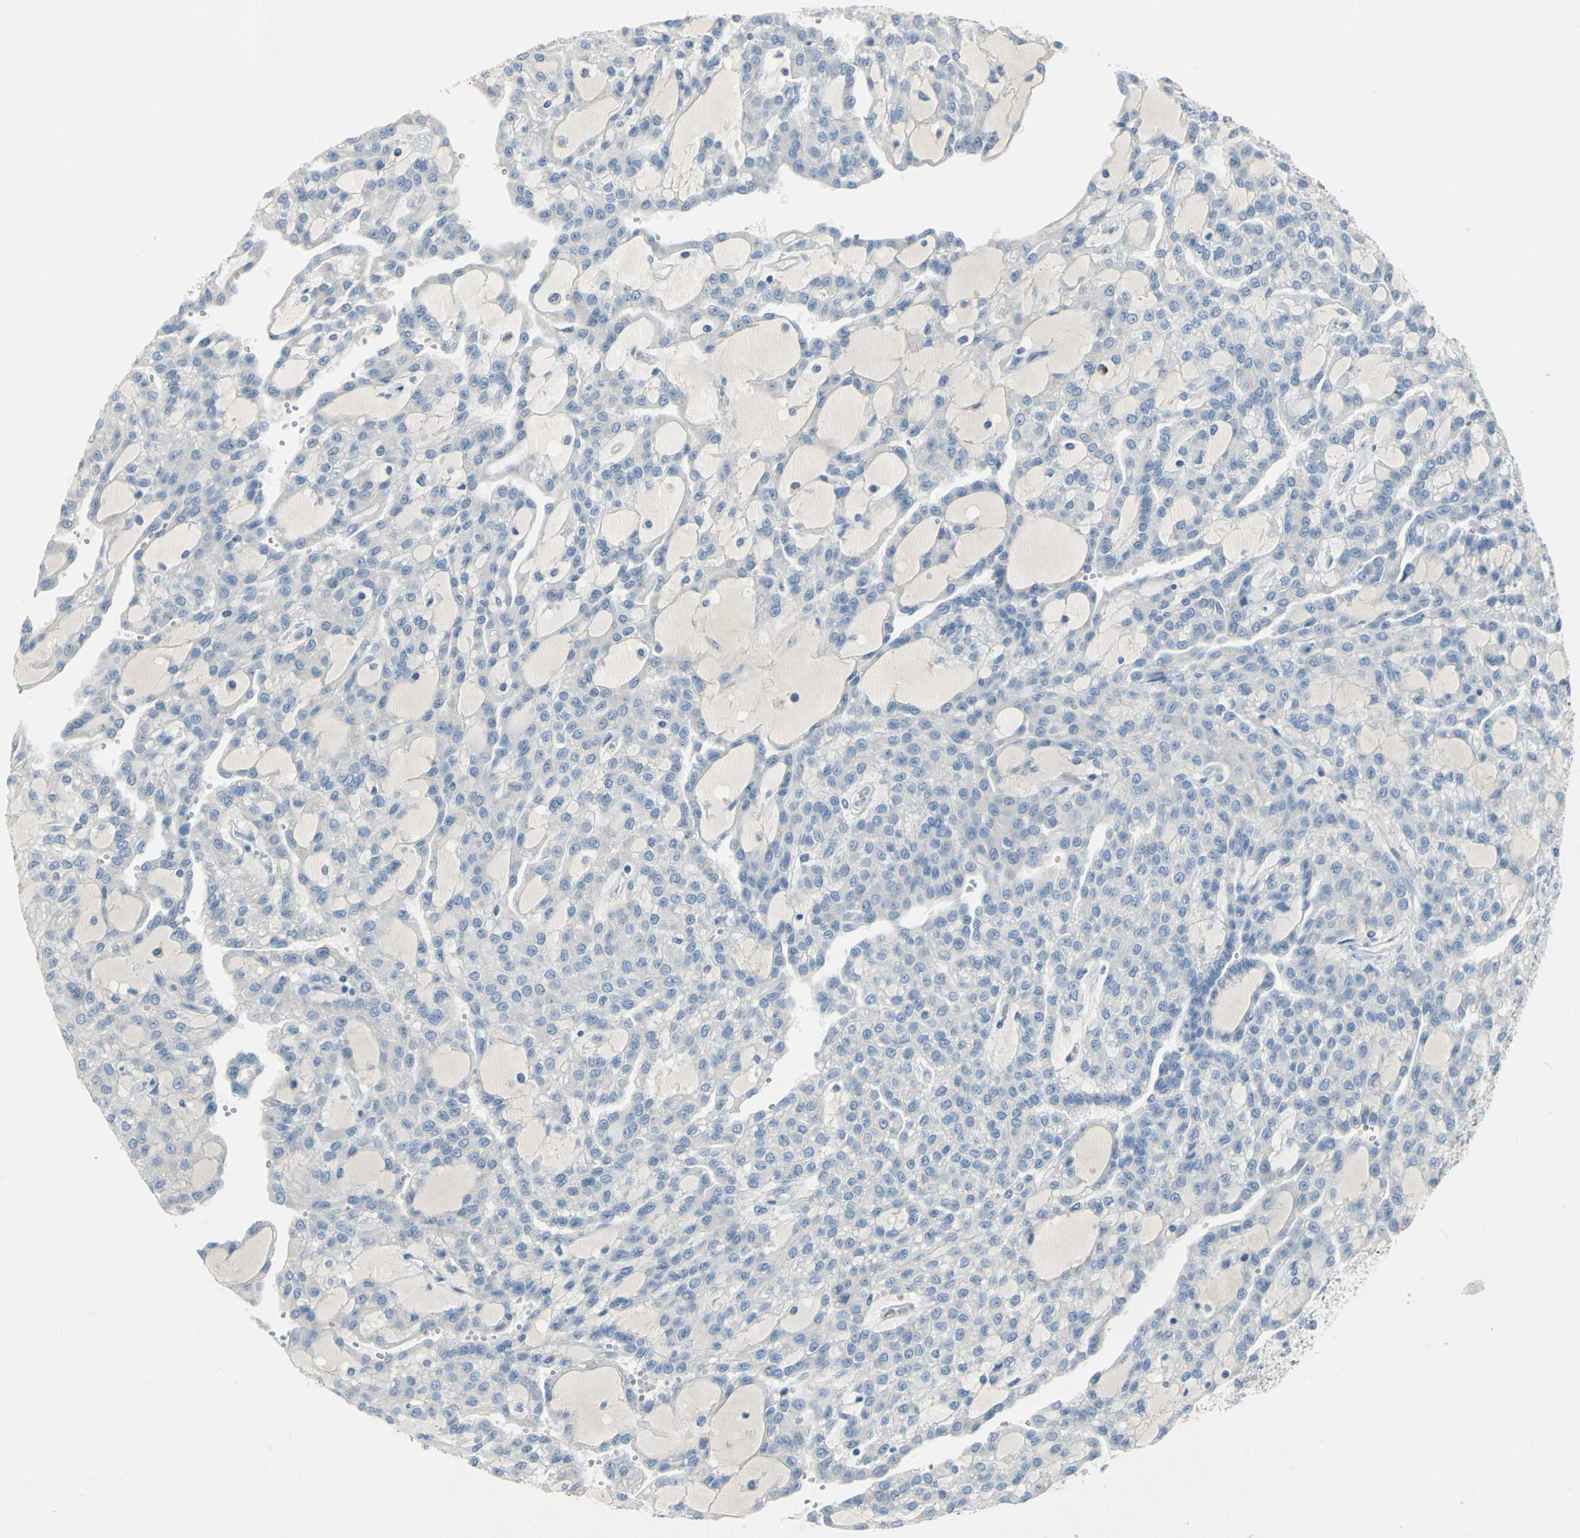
{"staining": {"intensity": "negative", "quantity": "none", "location": "none"}, "tissue": "renal cancer", "cell_type": "Tumor cells", "image_type": "cancer", "snomed": [{"axis": "morphology", "description": "Adenocarcinoma, NOS"}, {"axis": "topography", "description": "Kidney"}], "caption": "There is no significant positivity in tumor cells of renal cancer (adenocarcinoma).", "gene": "PTGDS", "patient": {"sex": "male", "age": 63}}